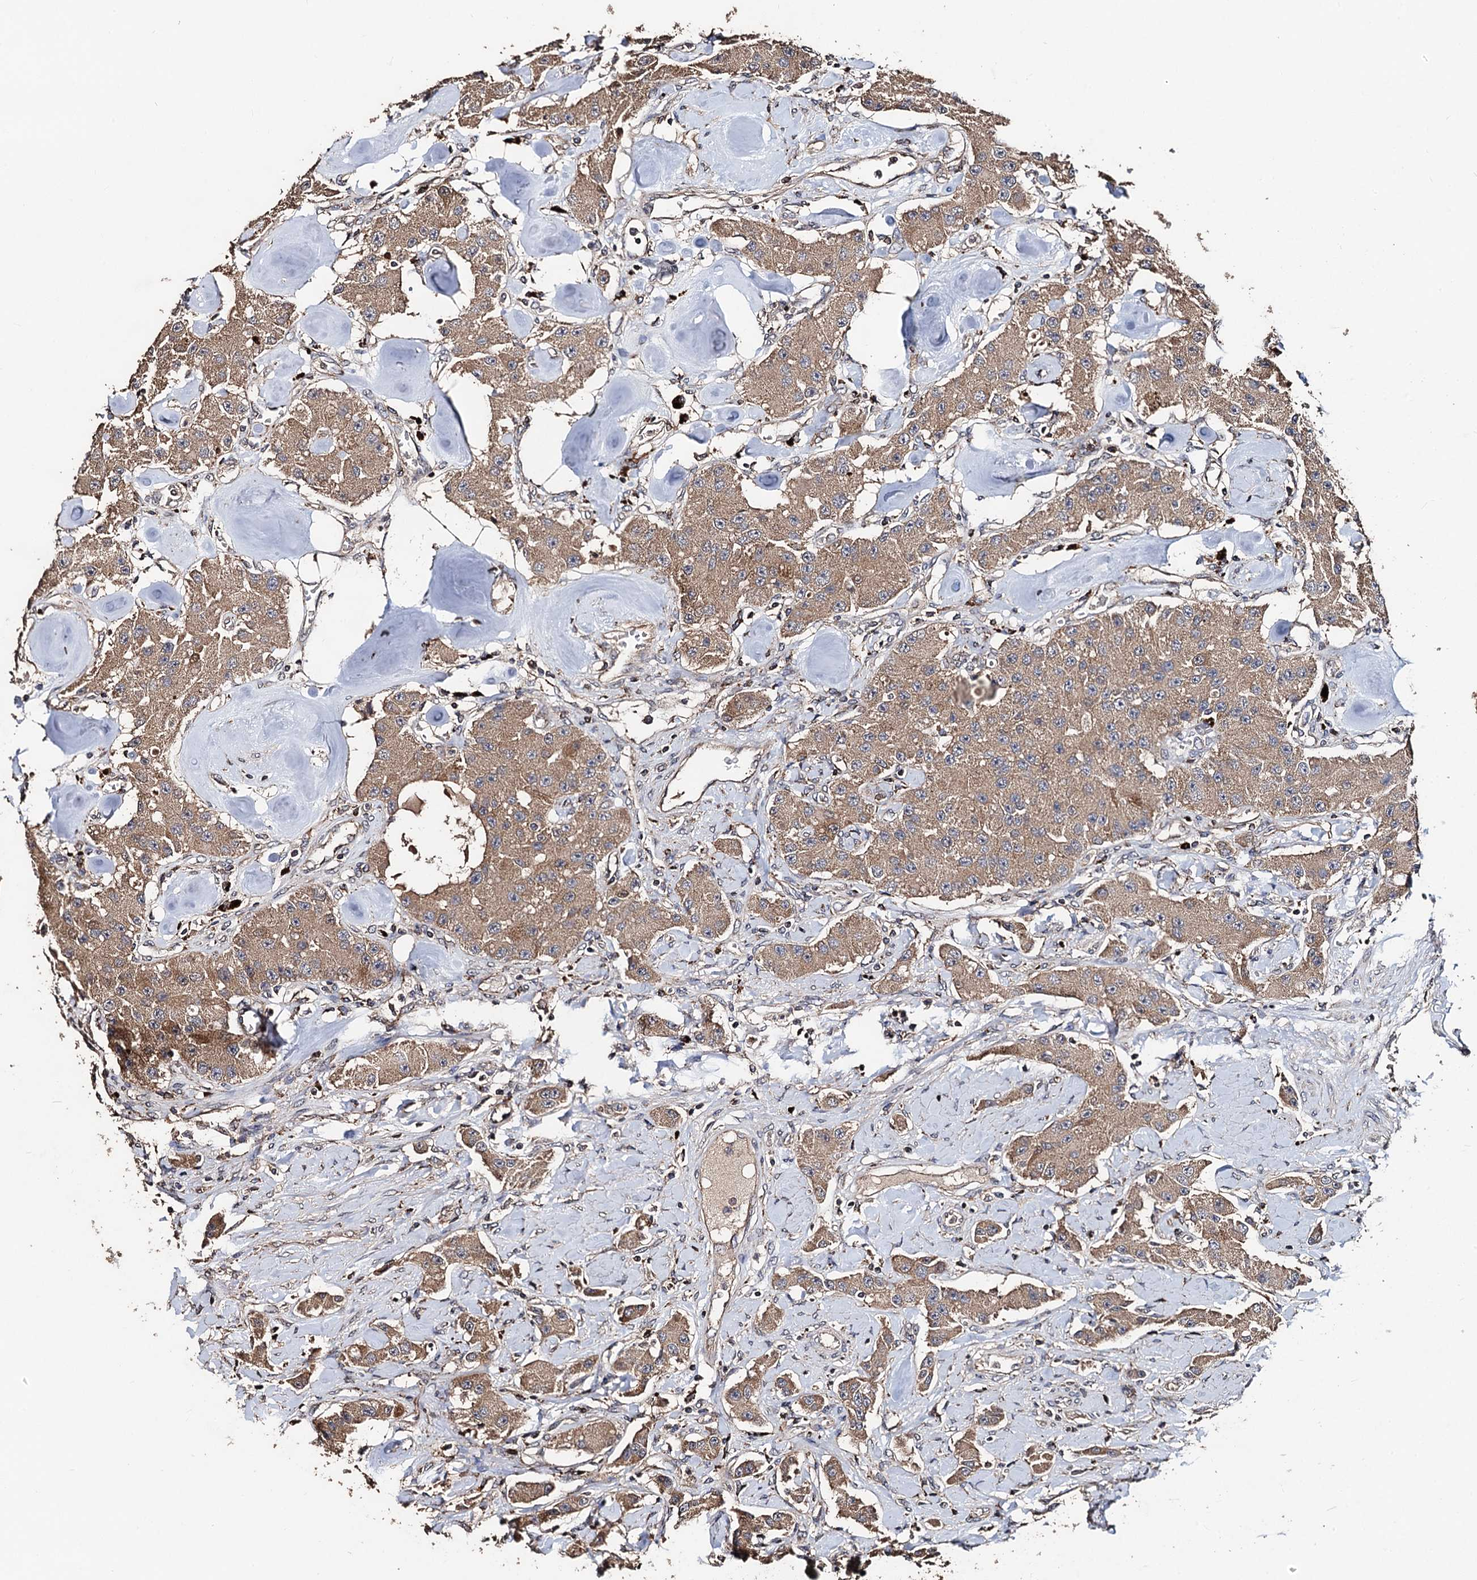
{"staining": {"intensity": "moderate", "quantity": ">75%", "location": "cytoplasmic/membranous"}, "tissue": "carcinoid", "cell_type": "Tumor cells", "image_type": "cancer", "snomed": [{"axis": "morphology", "description": "Carcinoid, malignant, NOS"}, {"axis": "topography", "description": "Pancreas"}], "caption": "This histopathology image reveals immunohistochemistry staining of carcinoid, with medium moderate cytoplasmic/membranous positivity in approximately >75% of tumor cells.", "gene": "PPTC7", "patient": {"sex": "male", "age": 41}}